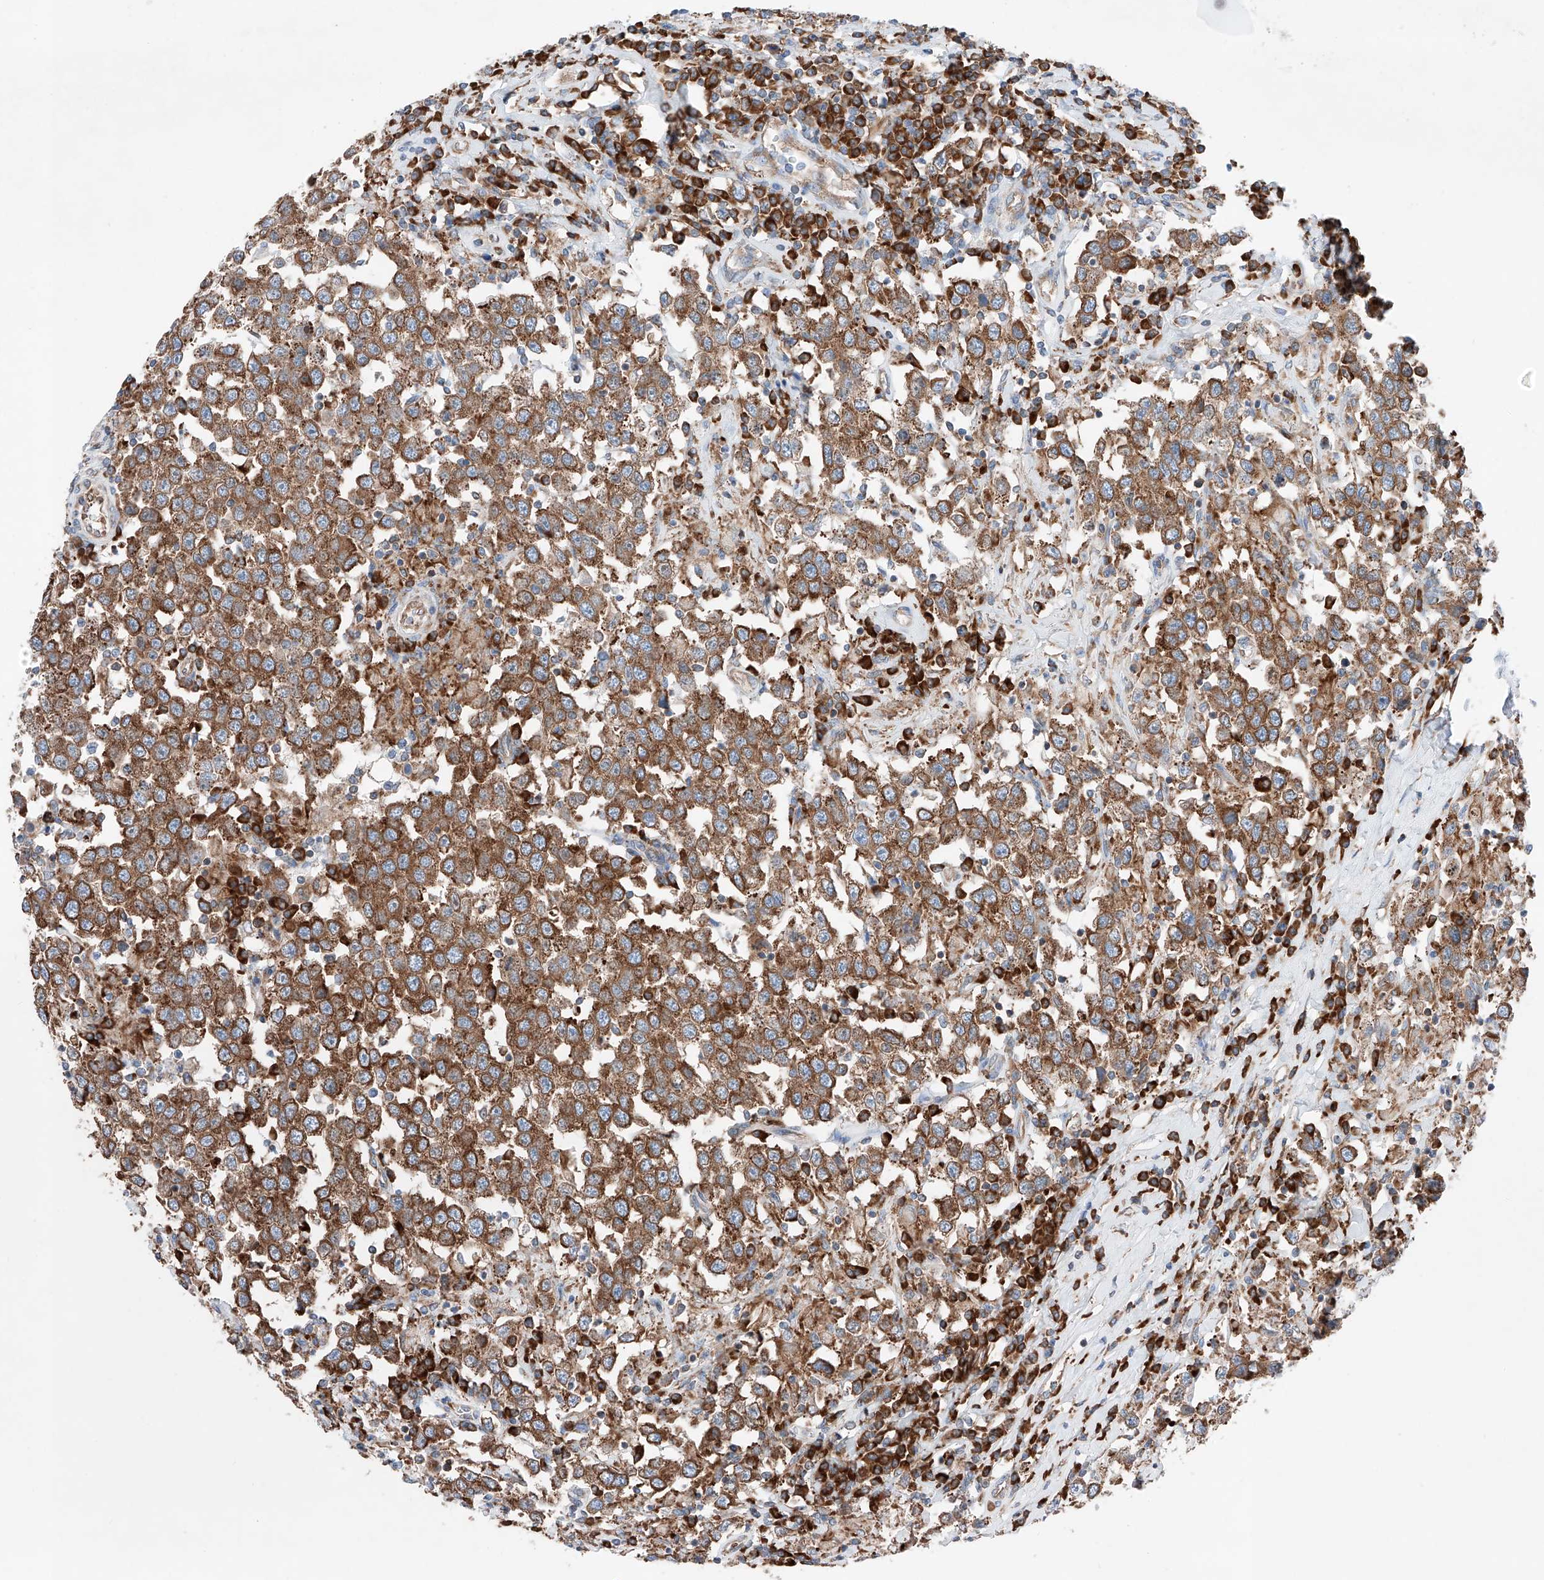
{"staining": {"intensity": "moderate", "quantity": ">75%", "location": "cytoplasmic/membranous"}, "tissue": "testis cancer", "cell_type": "Tumor cells", "image_type": "cancer", "snomed": [{"axis": "morphology", "description": "Seminoma, NOS"}, {"axis": "topography", "description": "Testis"}], "caption": "This is a micrograph of immunohistochemistry staining of testis cancer, which shows moderate staining in the cytoplasmic/membranous of tumor cells.", "gene": "CRELD1", "patient": {"sex": "male", "age": 41}}